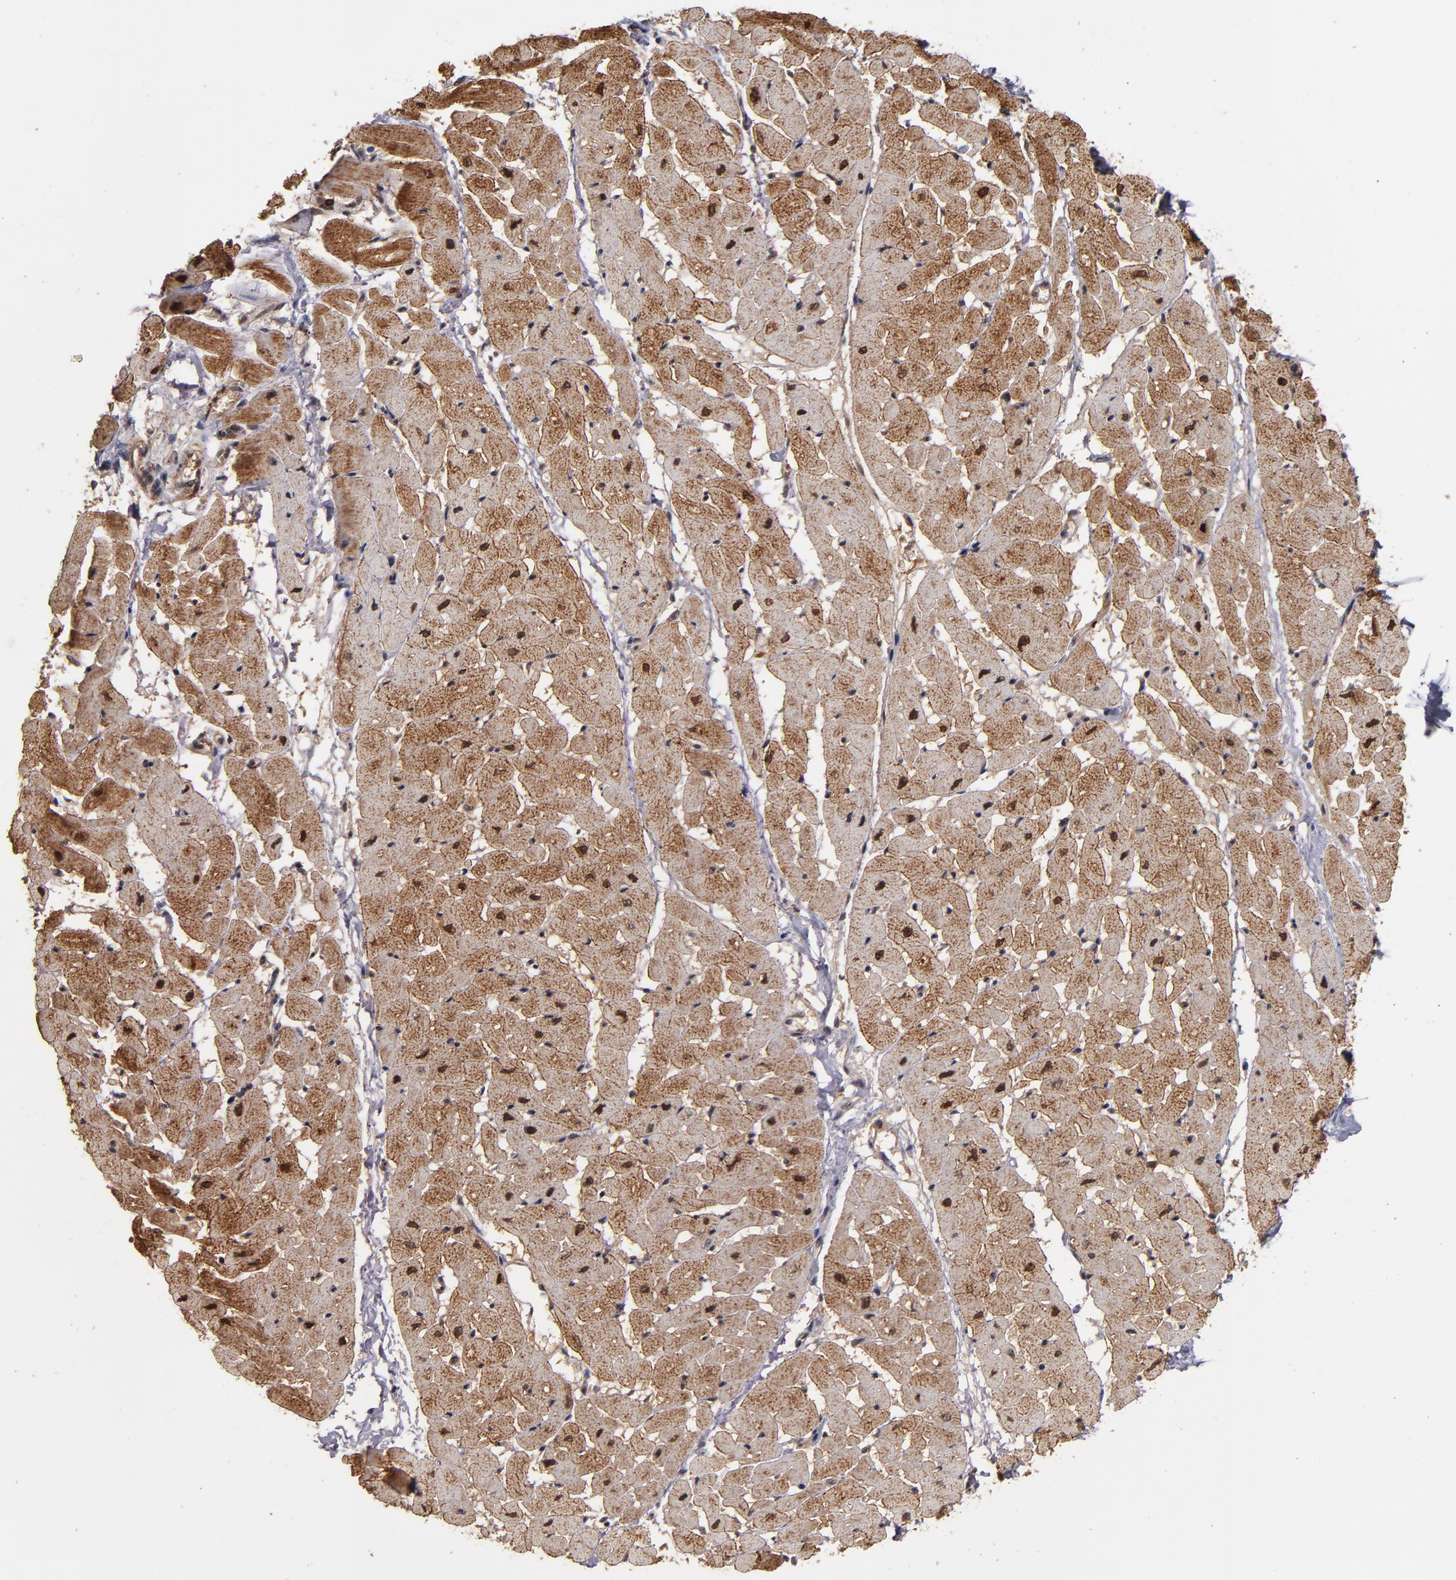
{"staining": {"intensity": "strong", "quantity": ">75%", "location": "cytoplasmic/membranous"}, "tissue": "heart muscle", "cell_type": "Cardiomyocytes", "image_type": "normal", "snomed": [{"axis": "morphology", "description": "Normal tissue, NOS"}, {"axis": "topography", "description": "Heart"}], "caption": "Immunohistochemical staining of normal heart muscle reveals >75% levels of strong cytoplasmic/membranous protein staining in about >75% of cardiomyocytes. (Brightfield microscopy of DAB IHC at high magnification).", "gene": "CUL5", "patient": {"sex": "male", "age": 45}}